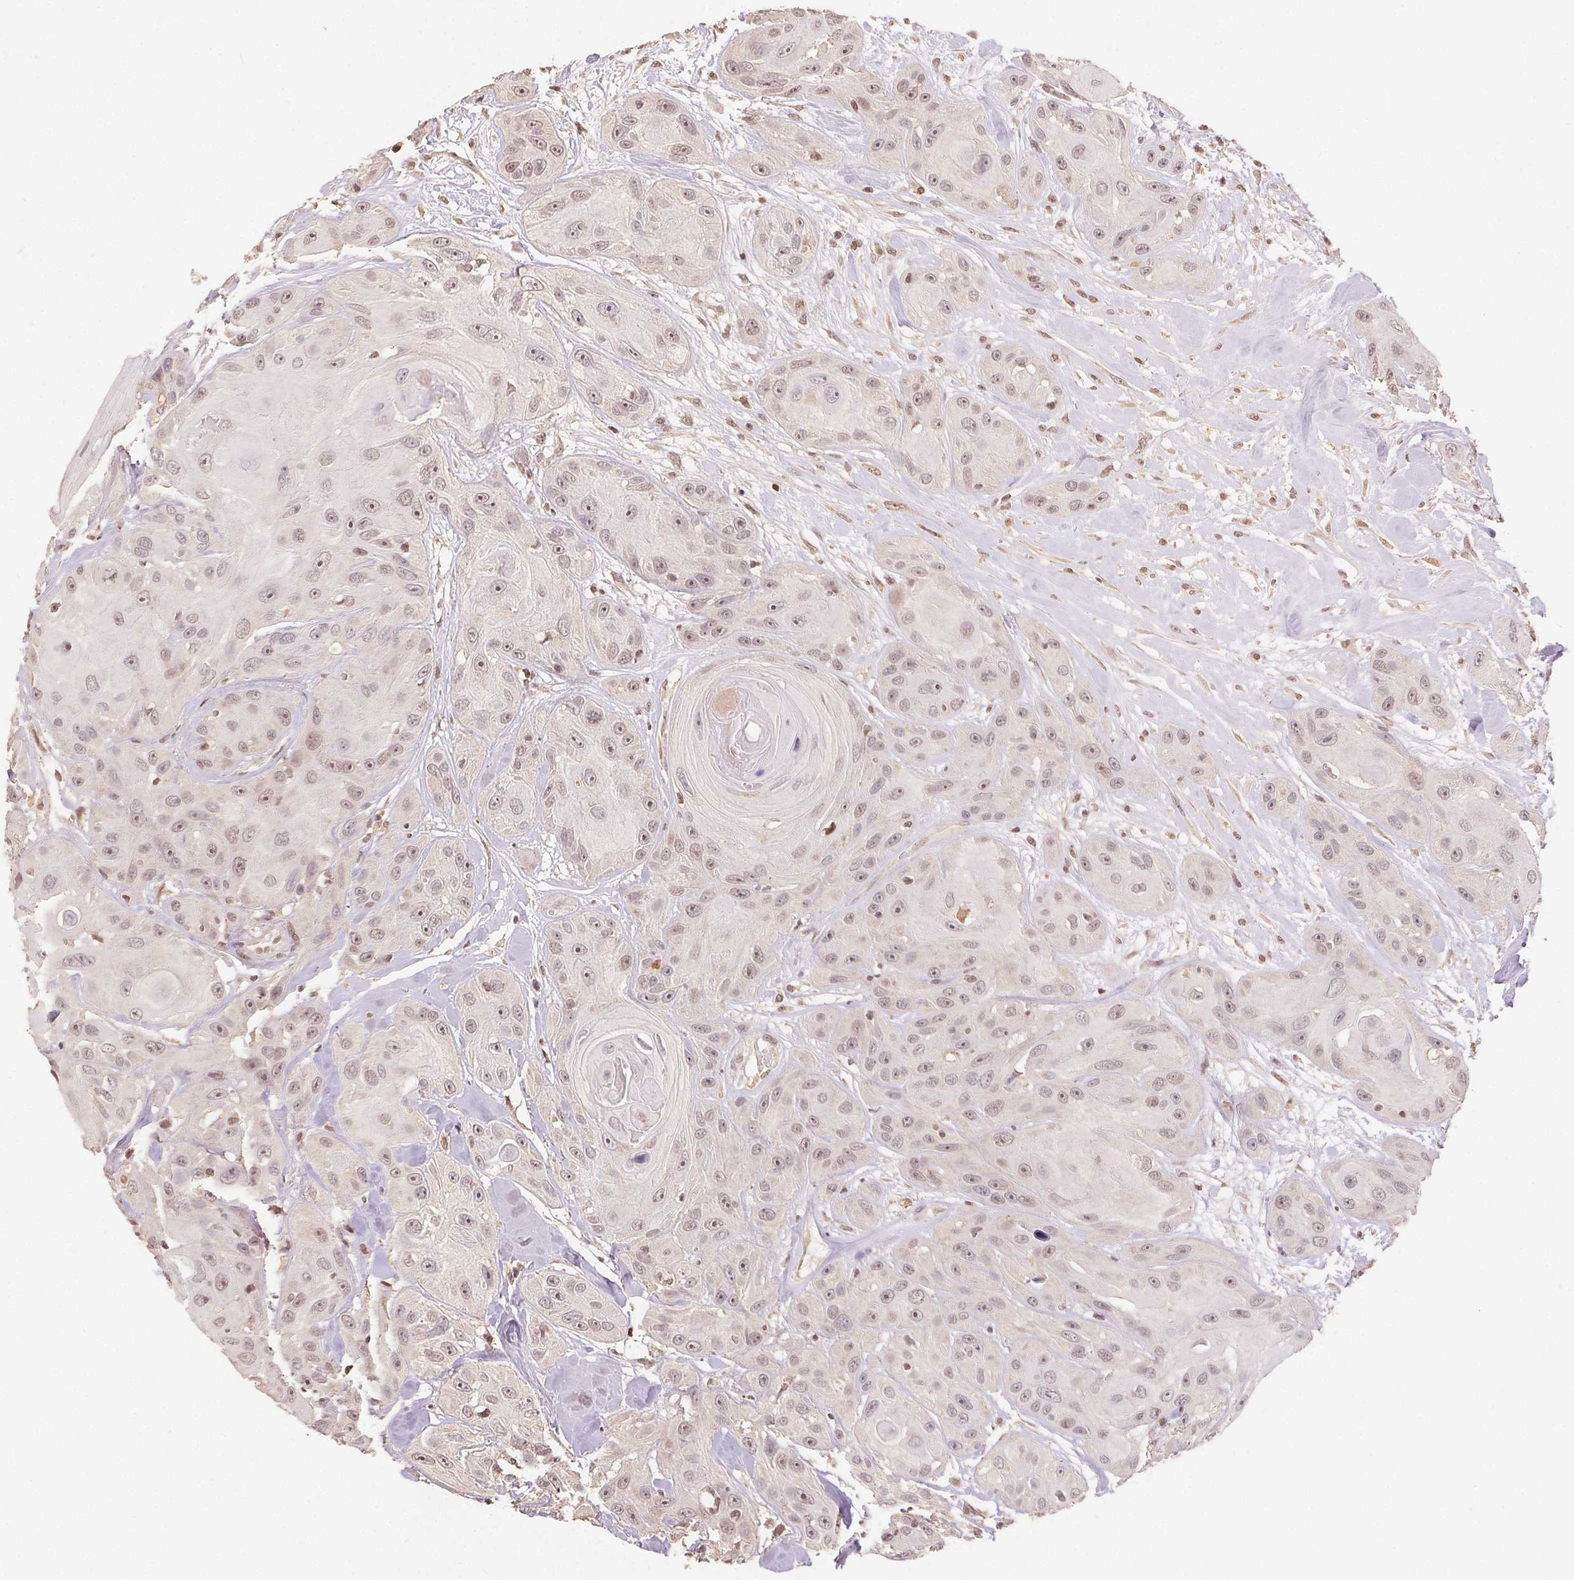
{"staining": {"intensity": "weak", "quantity": ">75%", "location": "nuclear"}, "tissue": "head and neck cancer", "cell_type": "Tumor cells", "image_type": "cancer", "snomed": [{"axis": "morphology", "description": "Squamous cell carcinoma, NOS"}, {"axis": "topography", "description": "Oral tissue"}, {"axis": "topography", "description": "Head-Neck"}], "caption": "Head and neck cancer (squamous cell carcinoma) stained with IHC displays weak nuclear staining in approximately >75% of tumor cells. Using DAB (3,3'-diaminobenzidine) (brown) and hematoxylin (blue) stains, captured at high magnification using brightfield microscopy.", "gene": "MAPKAPK2", "patient": {"sex": "male", "age": 77}}